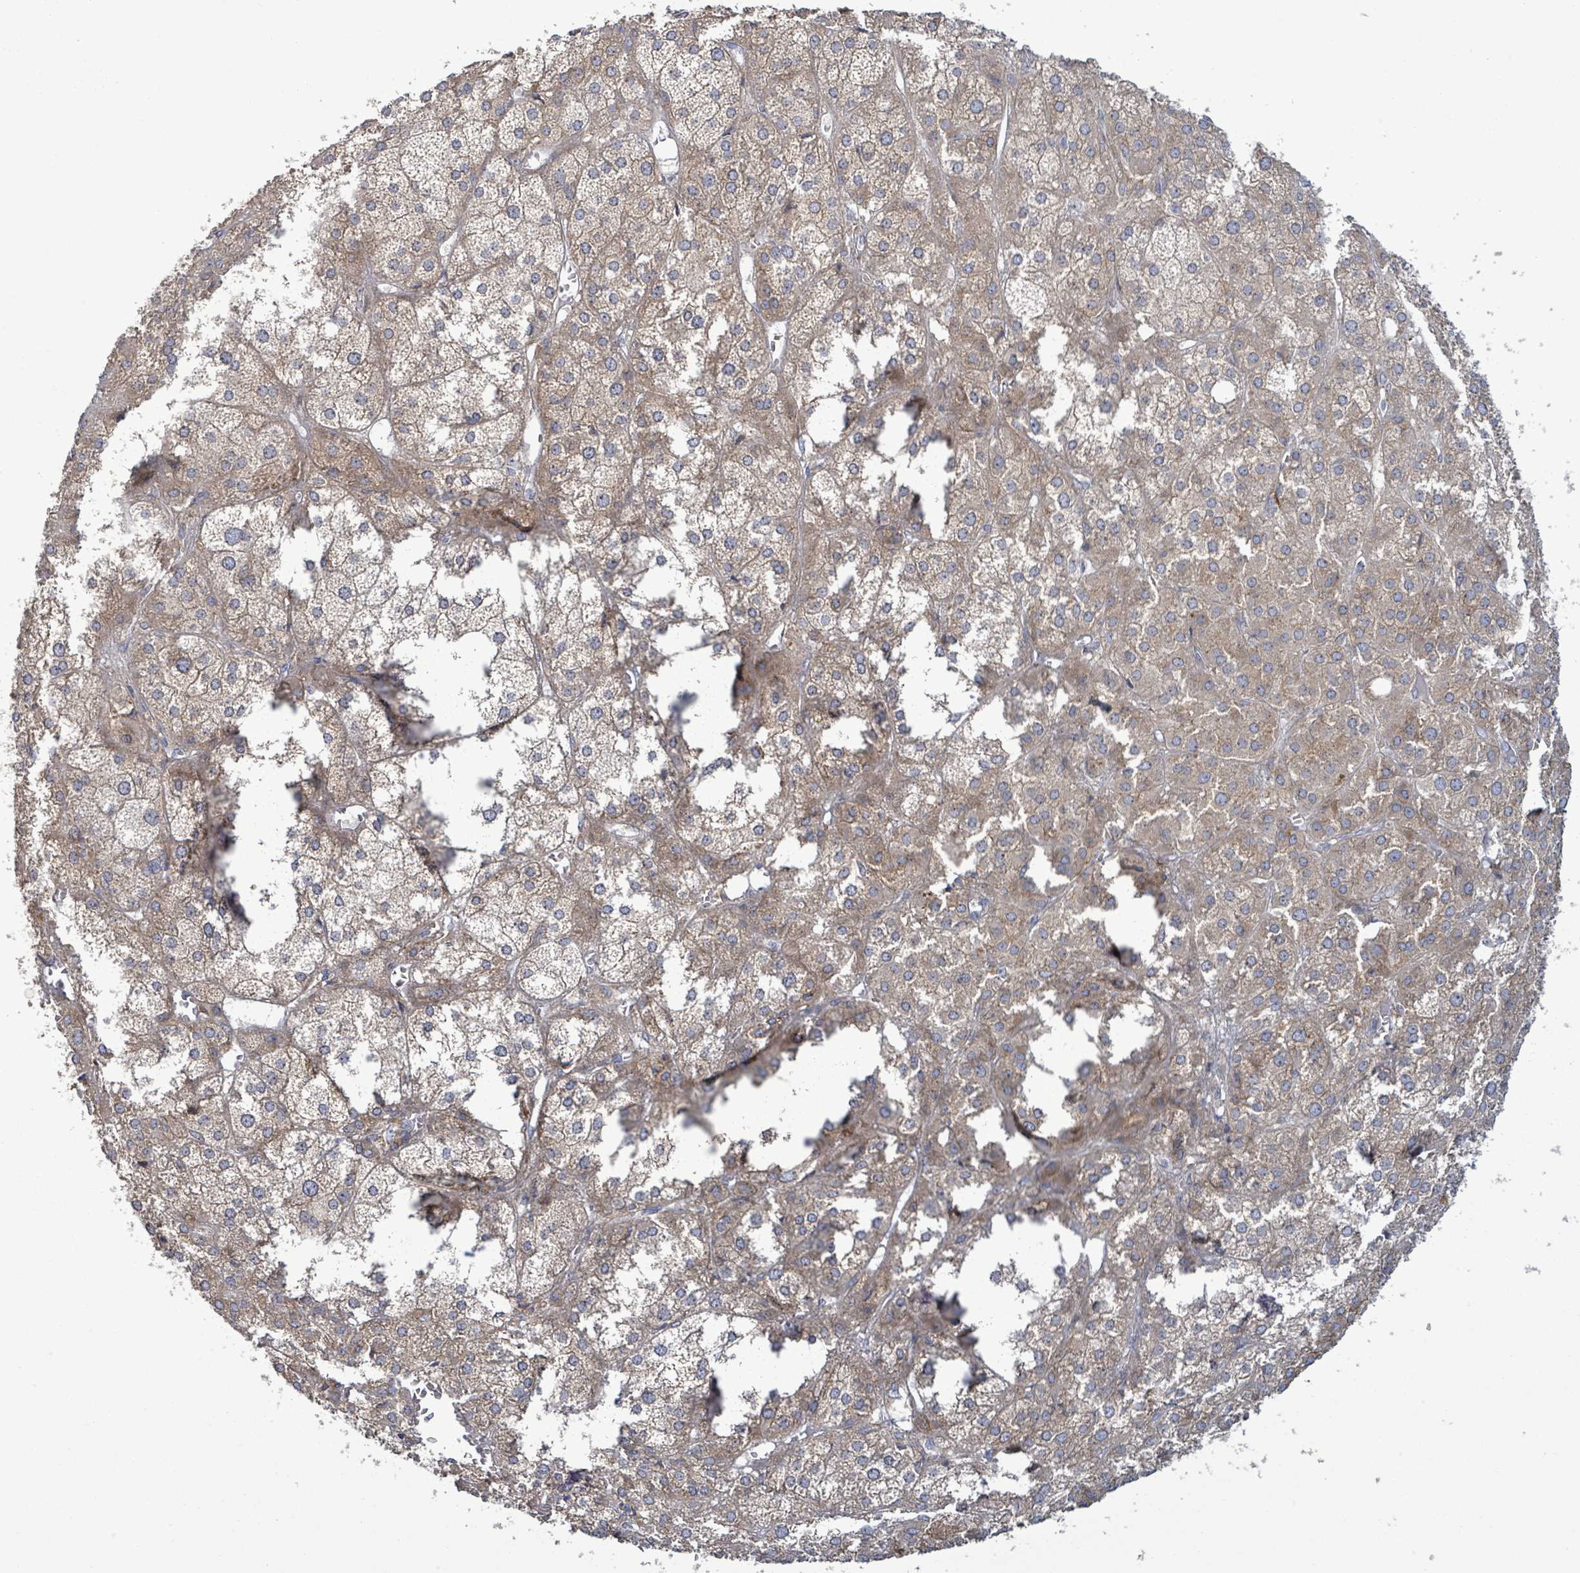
{"staining": {"intensity": "moderate", "quantity": "25%-75%", "location": "cytoplasmic/membranous"}, "tissue": "adrenal gland", "cell_type": "Glandular cells", "image_type": "normal", "snomed": [{"axis": "morphology", "description": "Normal tissue, NOS"}, {"axis": "topography", "description": "Adrenal gland"}], "caption": "Brown immunohistochemical staining in benign human adrenal gland displays moderate cytoplasmic/membranous expression in approximately 25%-75% of glandular cells.", "gene": "ATP13A1", "patient": {"sex": "female", "age": 61}}